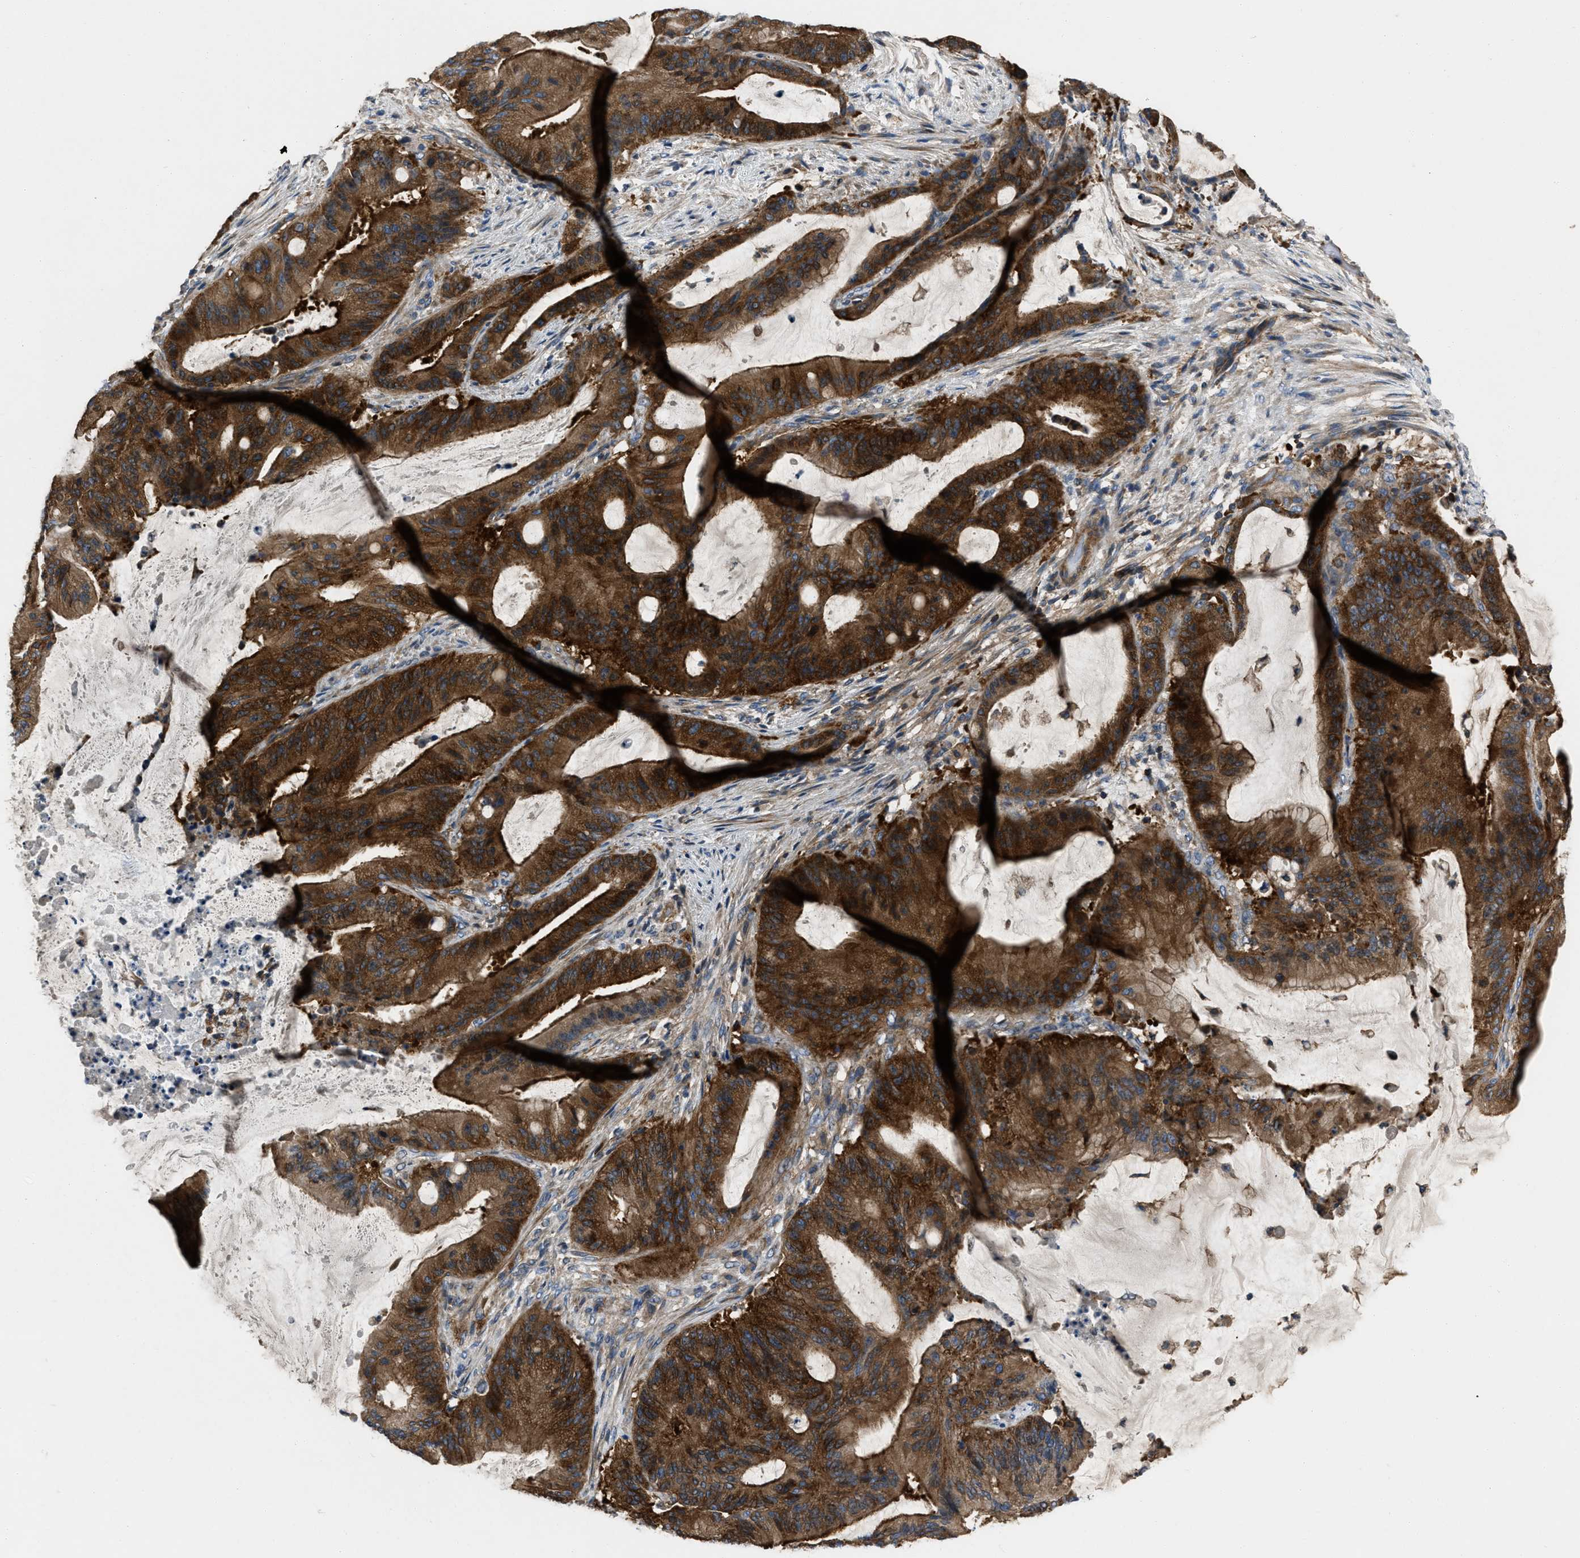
{"staining": {"intensity": "strong", "quantity": ">75%", "location": "cytoplasmic/membranous"}, "tissue": "liver cancer", "cell_type": "Tumor cells", "image_type": "cancer", "snomed": [{"axis": "morphology", "description": "Normal tissue, NOS"}, {"axis": "morphology", "description": "Cholangiocarcinoma"}, {"axis": "topography", "description": "Liver"}, {"axis": "topography", "description": "Peripheral nerve tissue"}], "caption": "Immunohistochemical staining of liver cholangiocarcinoma reveals high levels of strong cytoplasmic/membranous staining in about >75% of tumor cells.", "gene": "YARS1", "patient": {"sex": "female", "age": 73}}